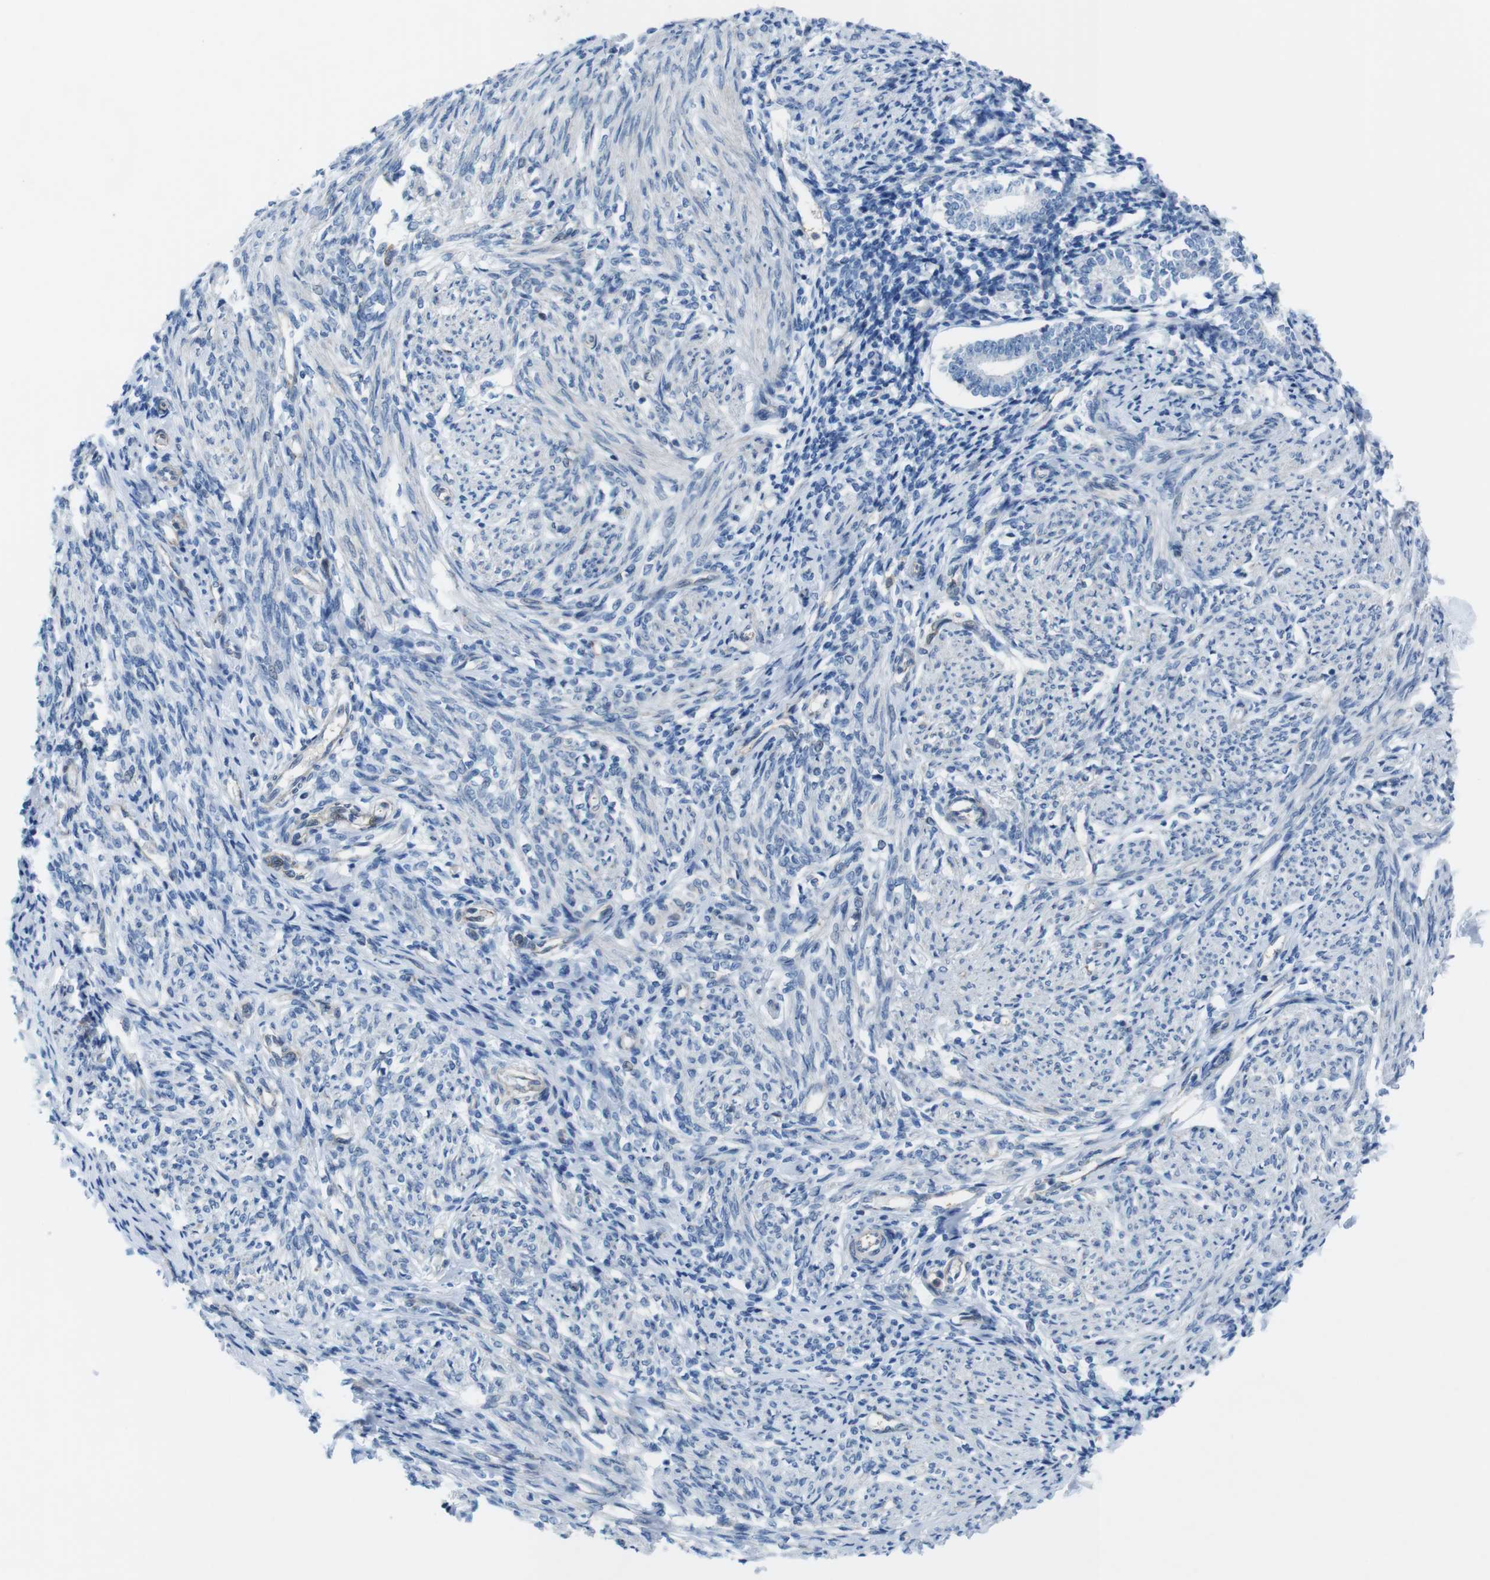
{"staining": {"intensity": "weak", "quantity": "<25%", "location": "cytoplasmic/membranous"}, "tissue": "endometrium", "cell_type": "Cells in endometrial stroma", "image_type": "normal", "snomed": [{"axis": "morphology", "description": "Normal tissue, NOS"}, {"axis": "topography", "description": "Endometrium"}], "caption": "A high-resolution image shows immunohistochemistry staining of benign endometrium, which displays no significant expression in cells in endometrial stroma. The staining was performed using DAB to visualize the protein expression in brown, while the nuclei were stained in blue with hematoxylin (Magnification: 20x).", "gene": "DIAPH2", "patient": {"sex": "female", "age": 71}}